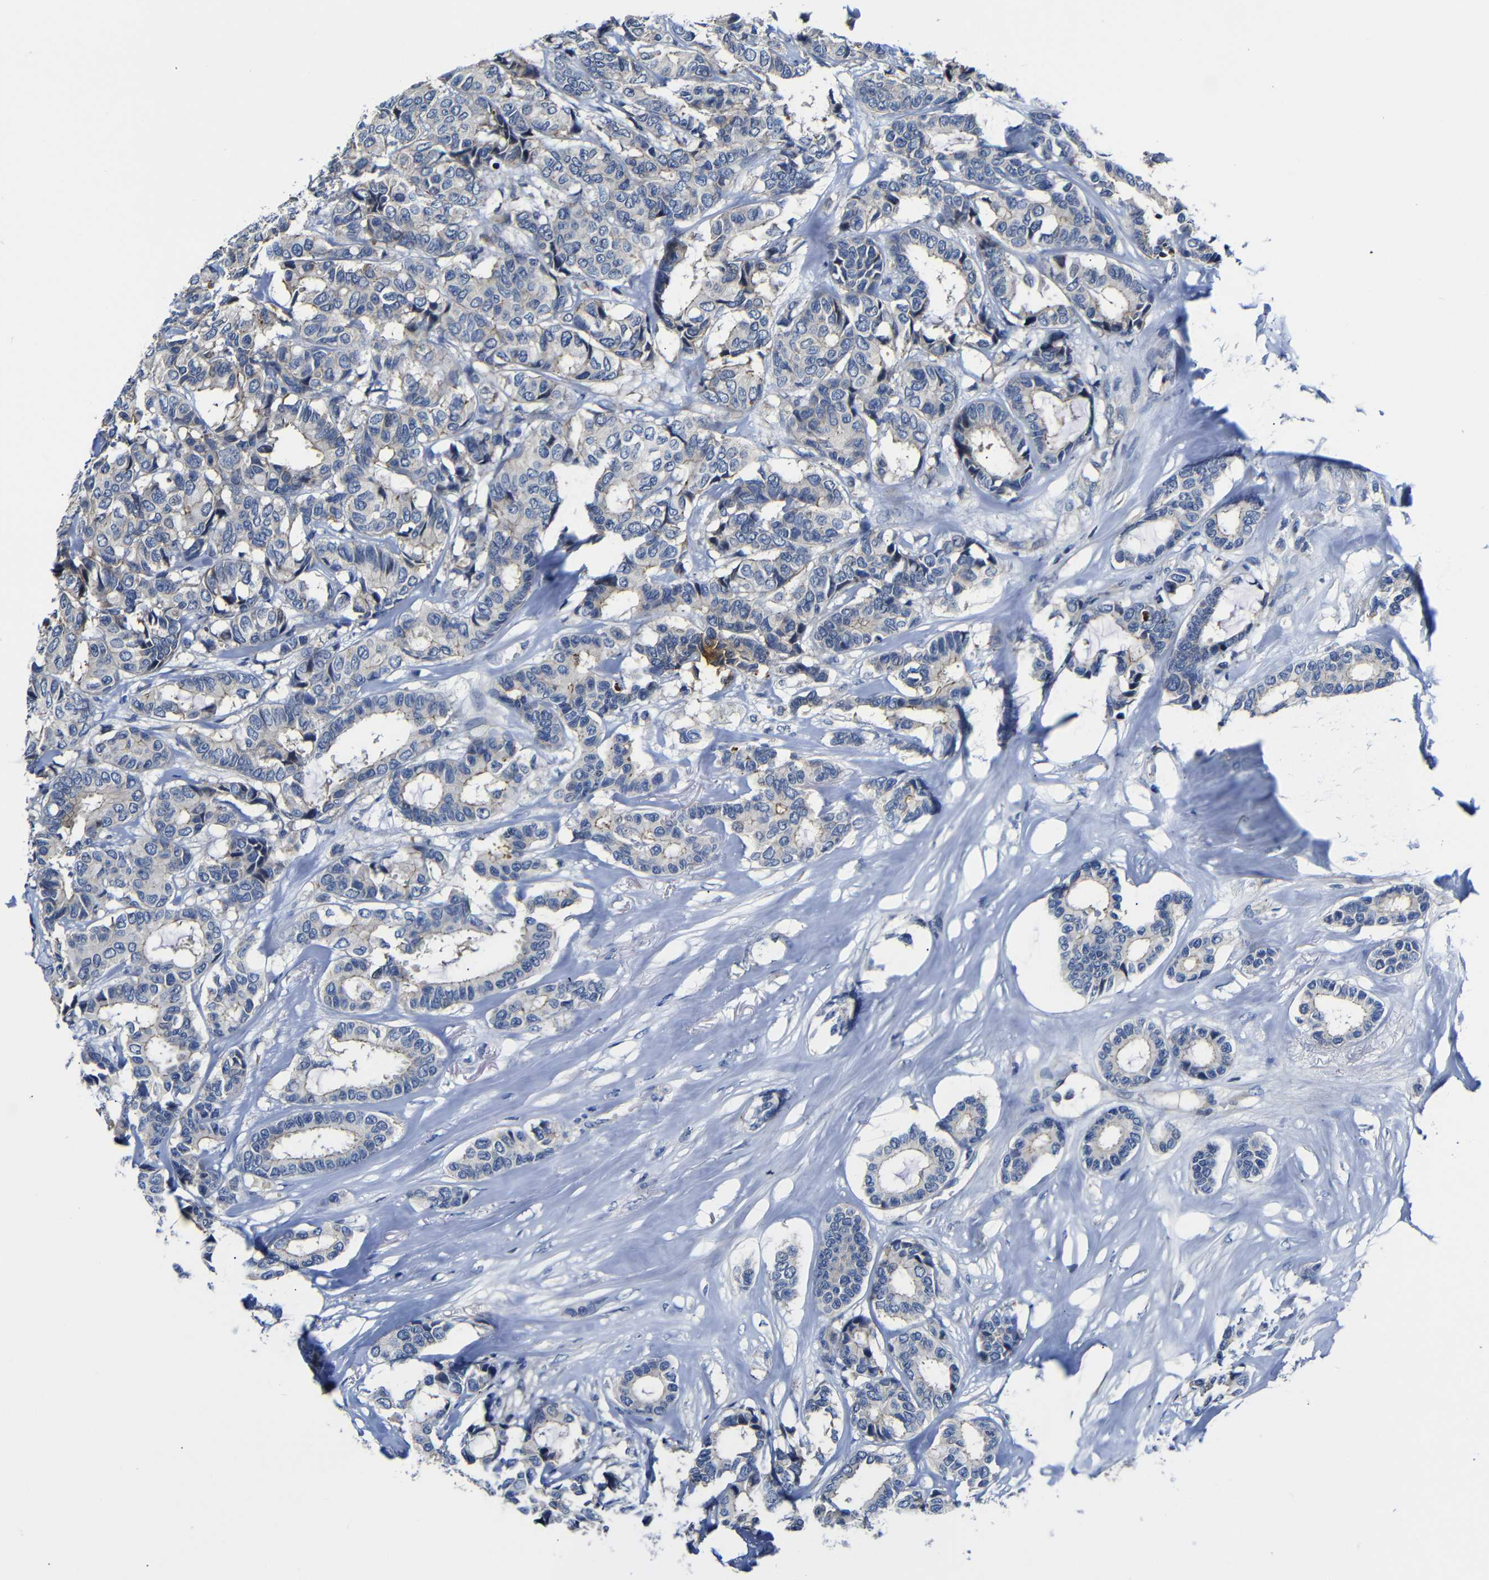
{"staining": {"intensity": "weak", "quantity": "<25%", "location": "cytoplasmic/membranous"}, "tissue": "breast cancer", "cell_type": "Tumor cells", "image_type": "cancer", "snomed": [{"axis": "morphology", "description": "Duct carcinoma"}, {"axis": "topography", "description": "Breast"}], "caption": "The photomicrograph exhibits no staining of tumor cells in breast cancer (invasive ductal carcinoma).", "gene": "AFDN", "patient": {"sex": "female", "age": 87}}